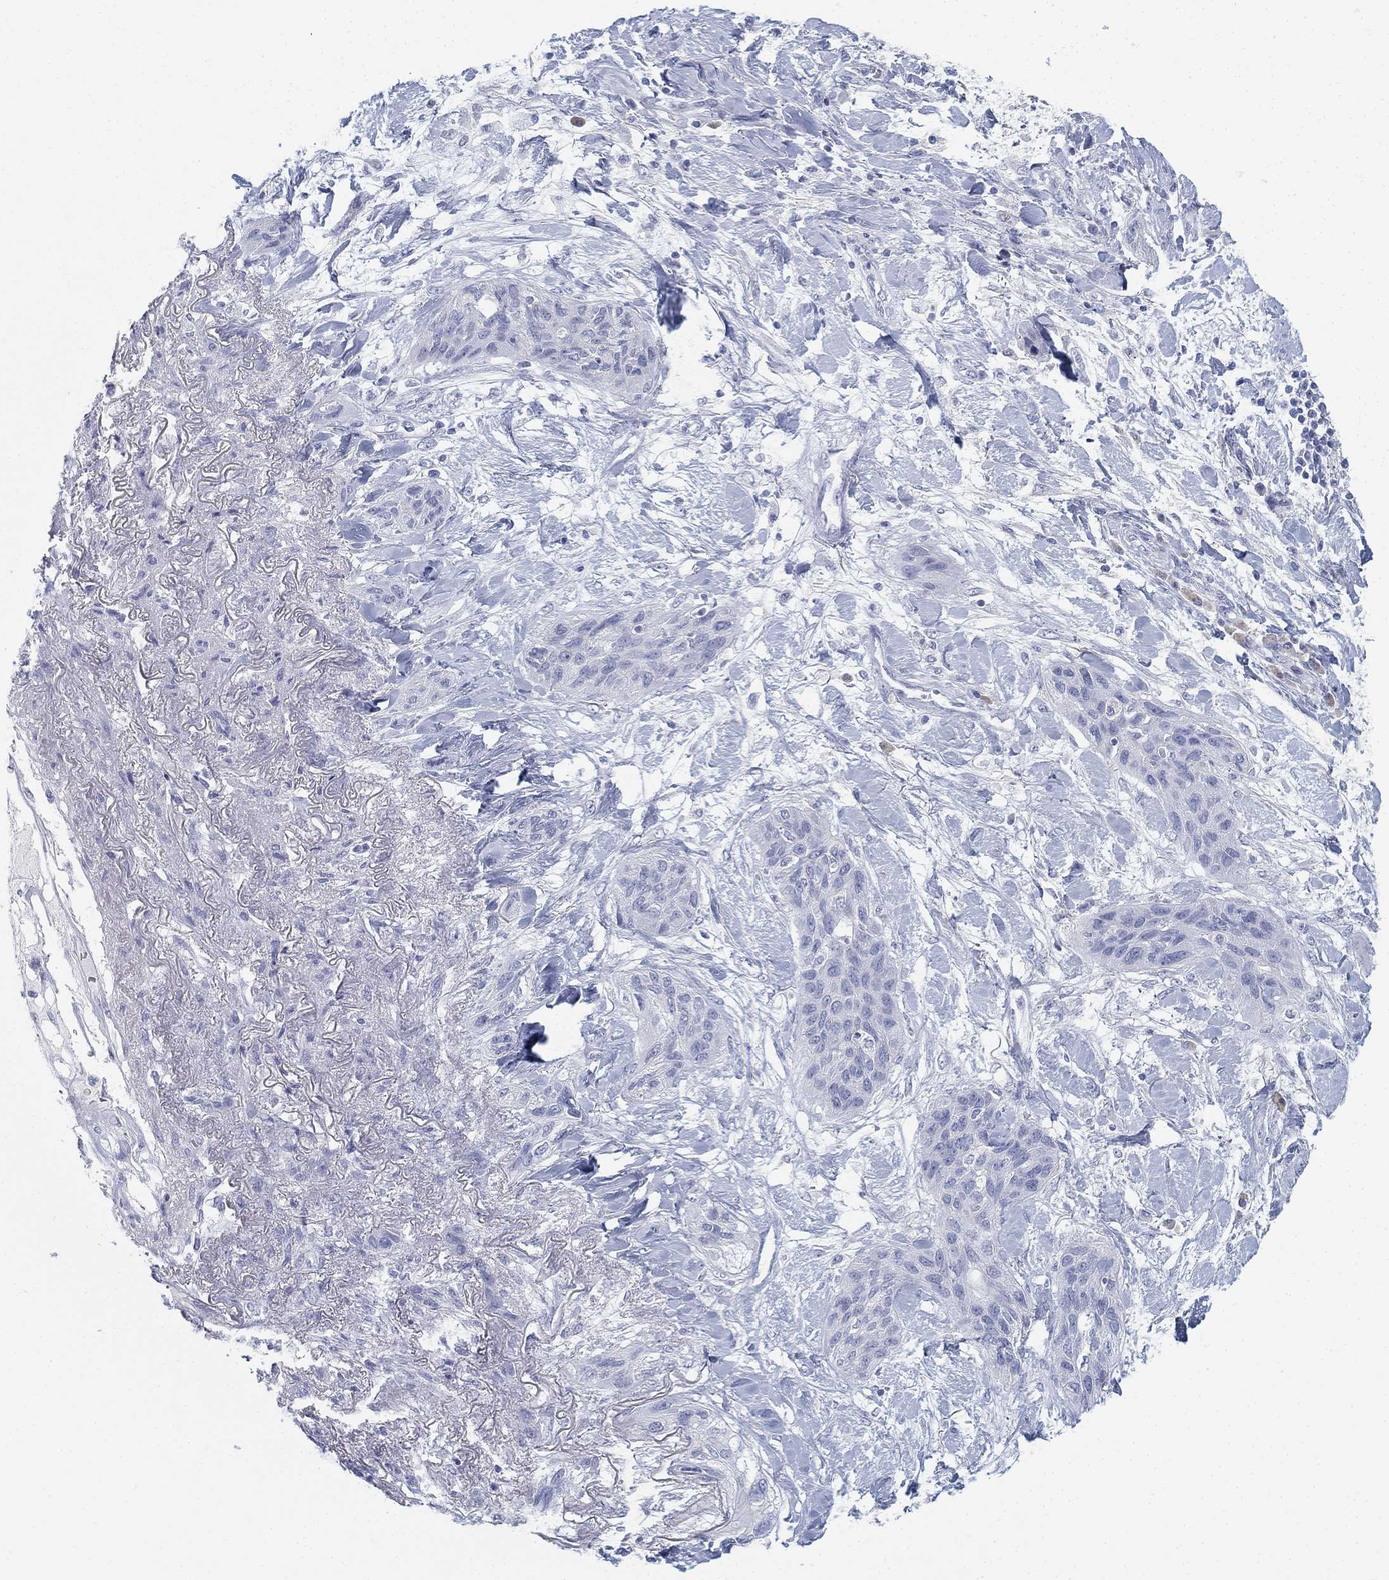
{"staining": {"intensity": "negative", "quantity": "none", "location": "none"}, "tissue": "lung cancer", "cell_type": "Tumor cells", "image_type": "cancer", "snomed": [{"axis": "morphology", "description": "Squamous cell carcinoma, NOS"}, {"axis": "topography", "description": "Lung"}], "caption": "Immunohistochemistry micrograph of human squamous cell carcinoma (lung) stained for a protein (brown), which displays no staining in tumor cells.", "gene": "GCNA", "patient": {"sex": "female", "age": 70}}